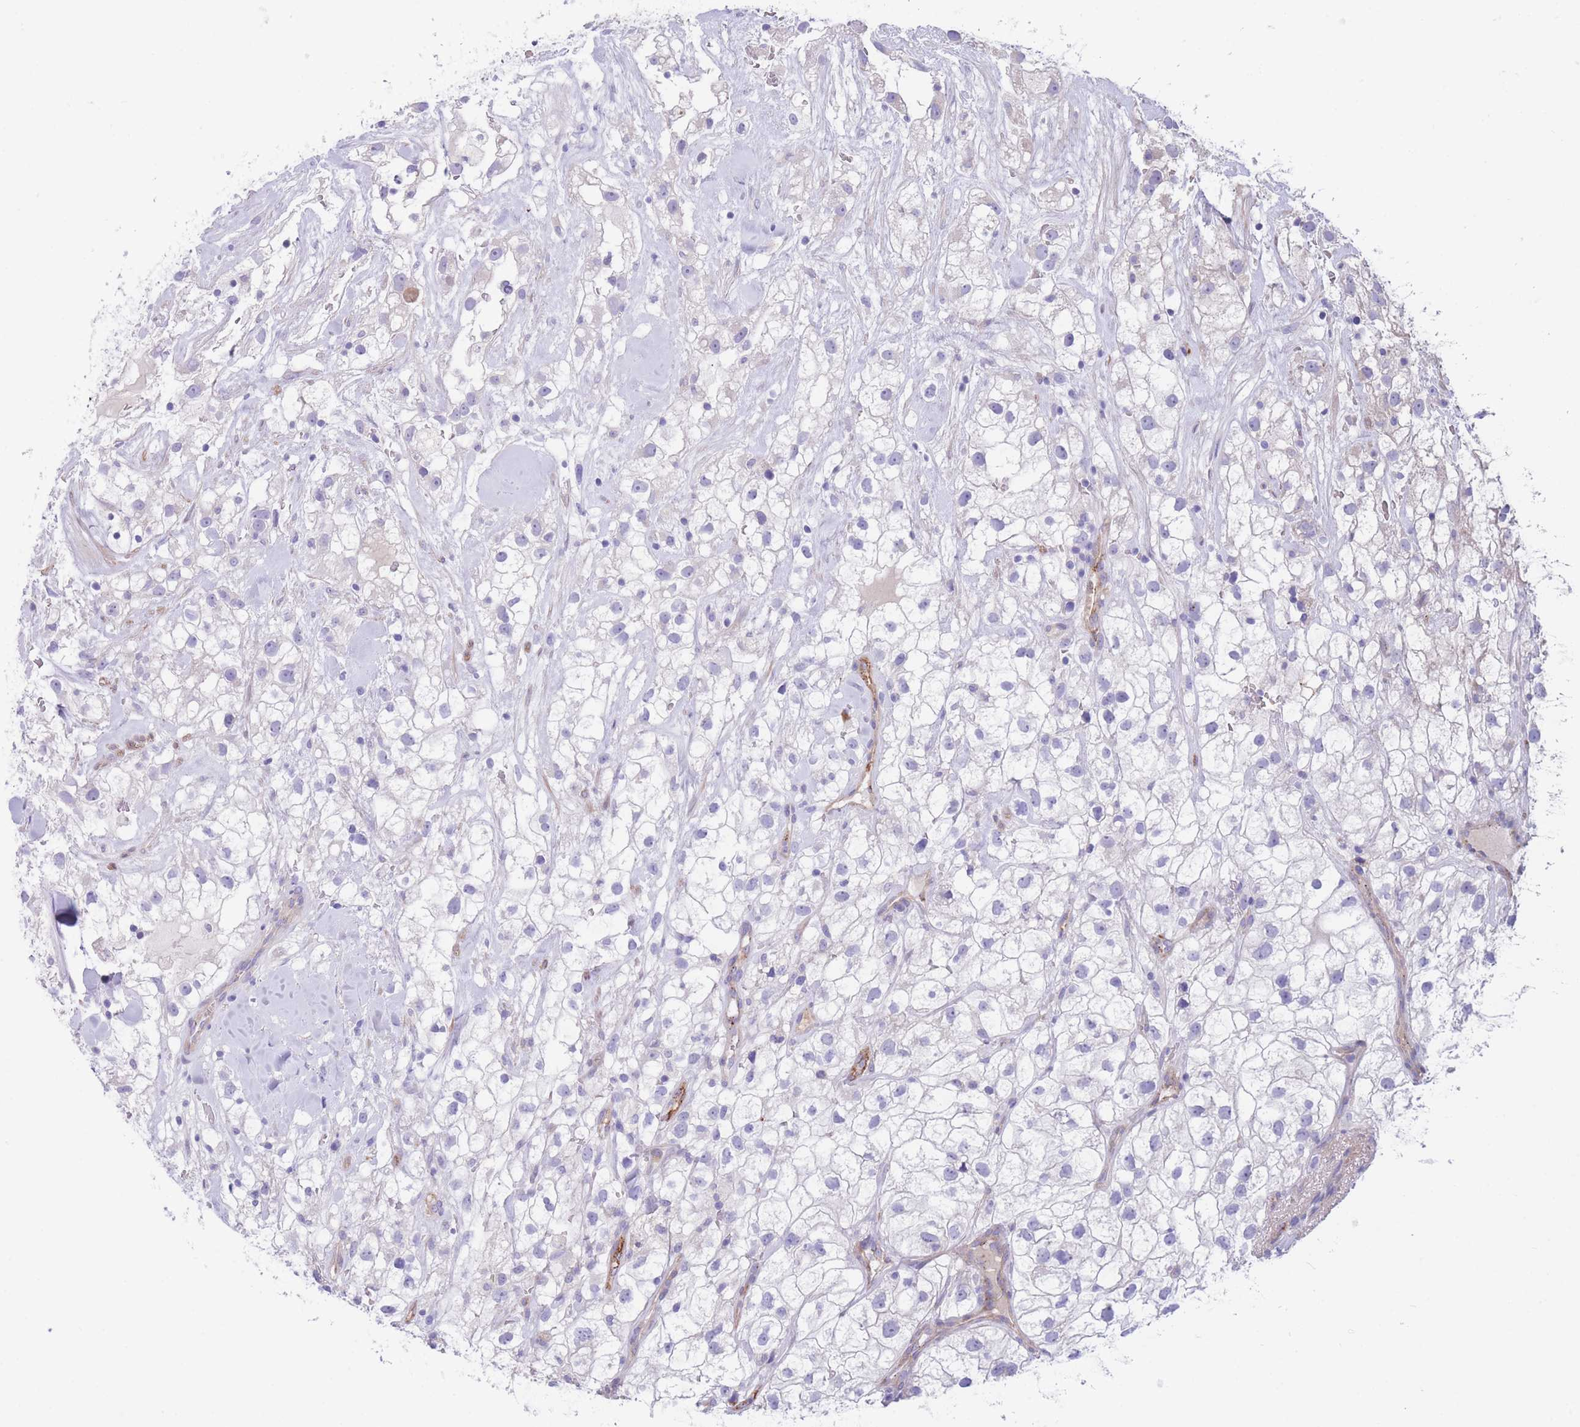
{"staining": {"intensity": "negative", "quantity": "none", "location": "none"}, "tissue": "renal cancer", "cell_type": "Tumor cells", "image_type": "cancer", "snomed": [{"axis": "morphology", "description": "Adenocarcinoma, NOS"}, {"axis": "topography", "description": "Kidney"}], "caption": "There is no significant positivity in tumor cells of renal cancer (adenocarcinoma).", "gene": "DET1", "patient": {"sex": "male", "age": 59}}